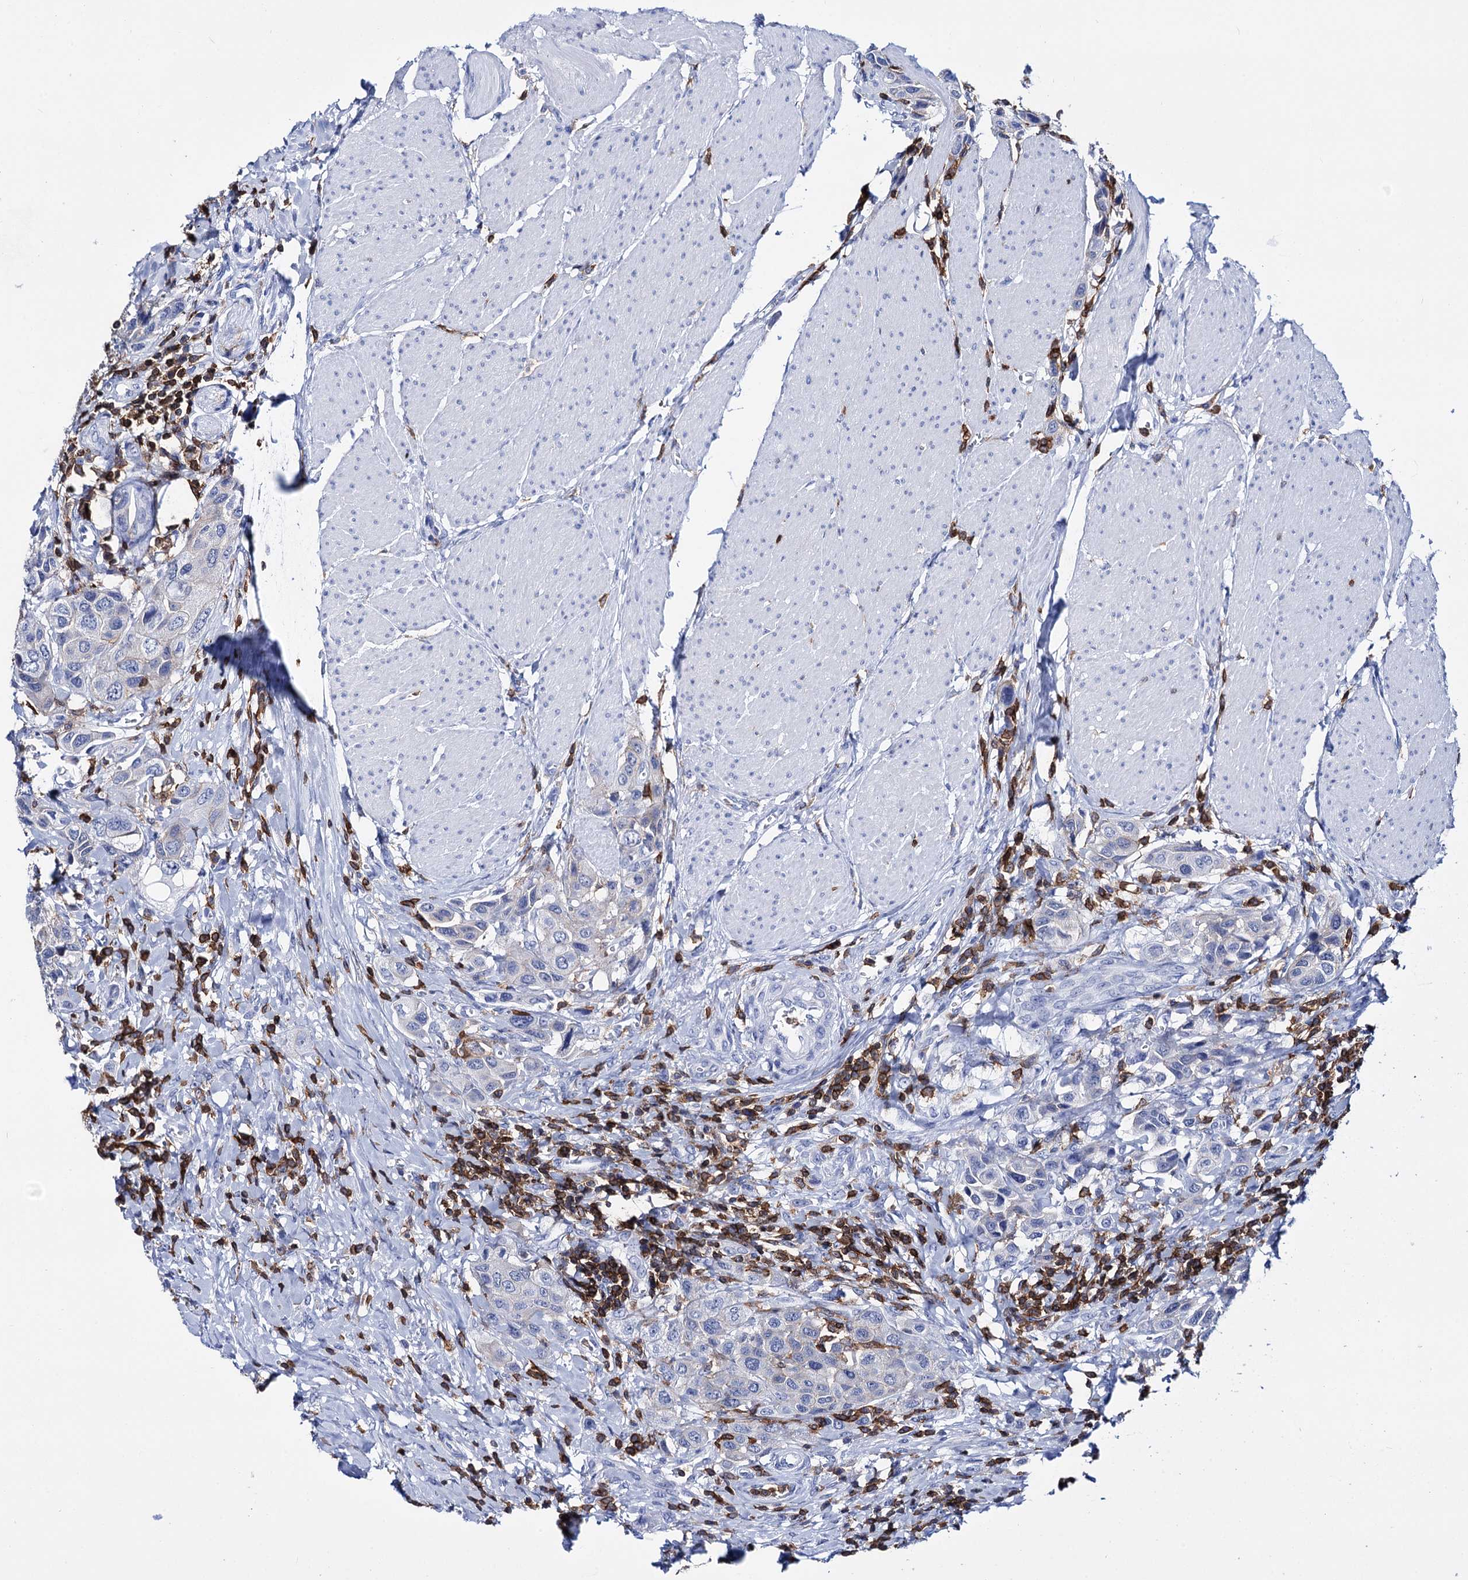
{"staining": {"intensity": "negative", "quantity": "none", "location": "none"}, "tissue": "urothelial cancer", "cell_type": "Tumor cells", "image_type": "cancer", "snomed": [{"axis": "morphology", "description": "Urothelial carcinoma, High grade"}, {"axis": "topography", "description": "Urinary bladder"}], "caption": "Tumor cells are negative for protein expression in human high-grade urothelial carcinoma. (Stains: DAB (3,3'-diaminobenzidine) IHC with hematoxylin counter stain, Microscopy: brightfield microscopy at high magnification).", "gene": "DEF6", "patient": {"sex": "male", "age": 50}}